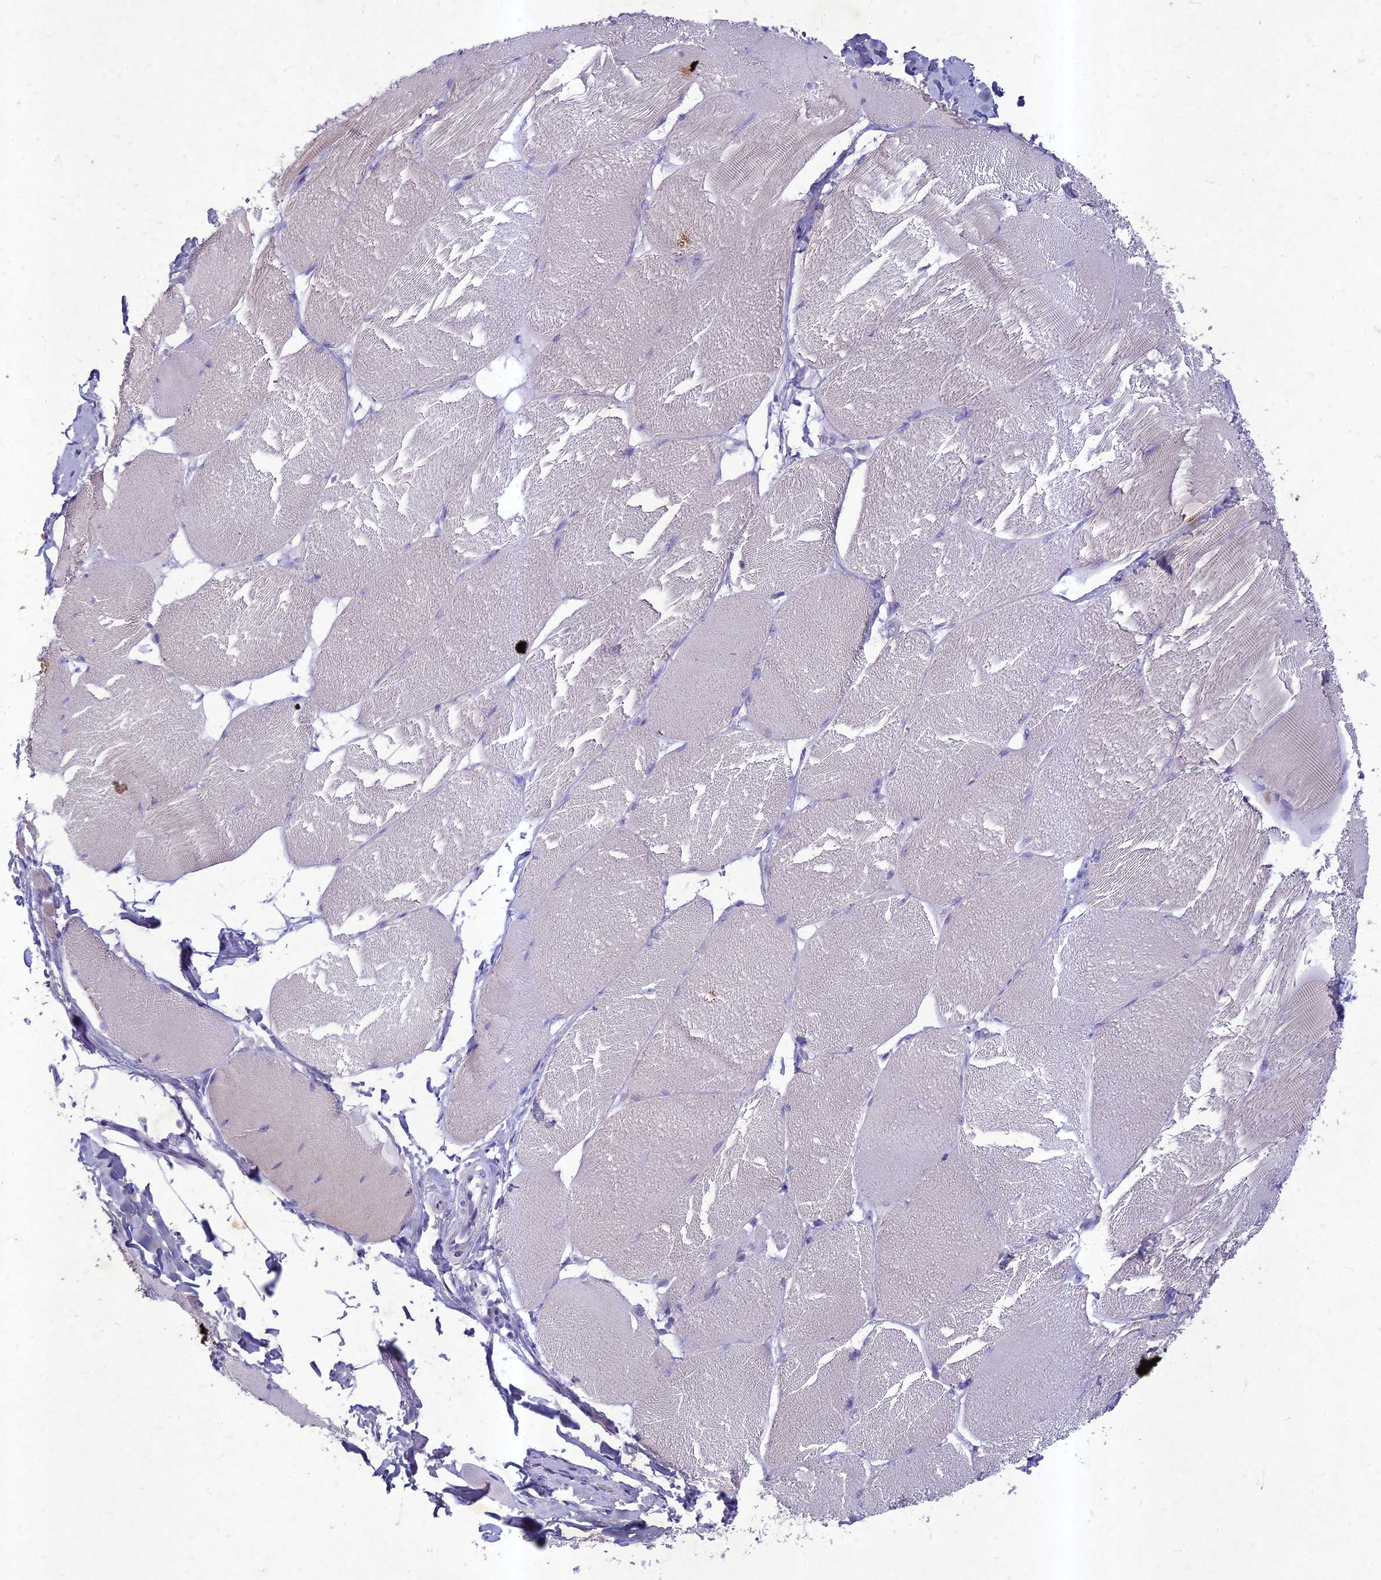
{"staining": {"intensity": "negative", "quantity": "none", "location": "none"}, "tissue": "skeletal muscle", "cell_type": "Myocytes", "image_type": "normal", "snomed": [{"axis": "morphology", "description": "Normal tissue, NOS"}, {"axis": "topography", "description": "Skin"}, {"axis": "topography", "description": "Skeletal muscle"}], "caption": "The image exhibits no significant staining in myocytes of skeletal muscle. (DAB immunohistochemistry visualized using brightfield microscopy, high magnification).", "gene": "HIGD1A", "patient": {"sex": "male", "age": 83}}